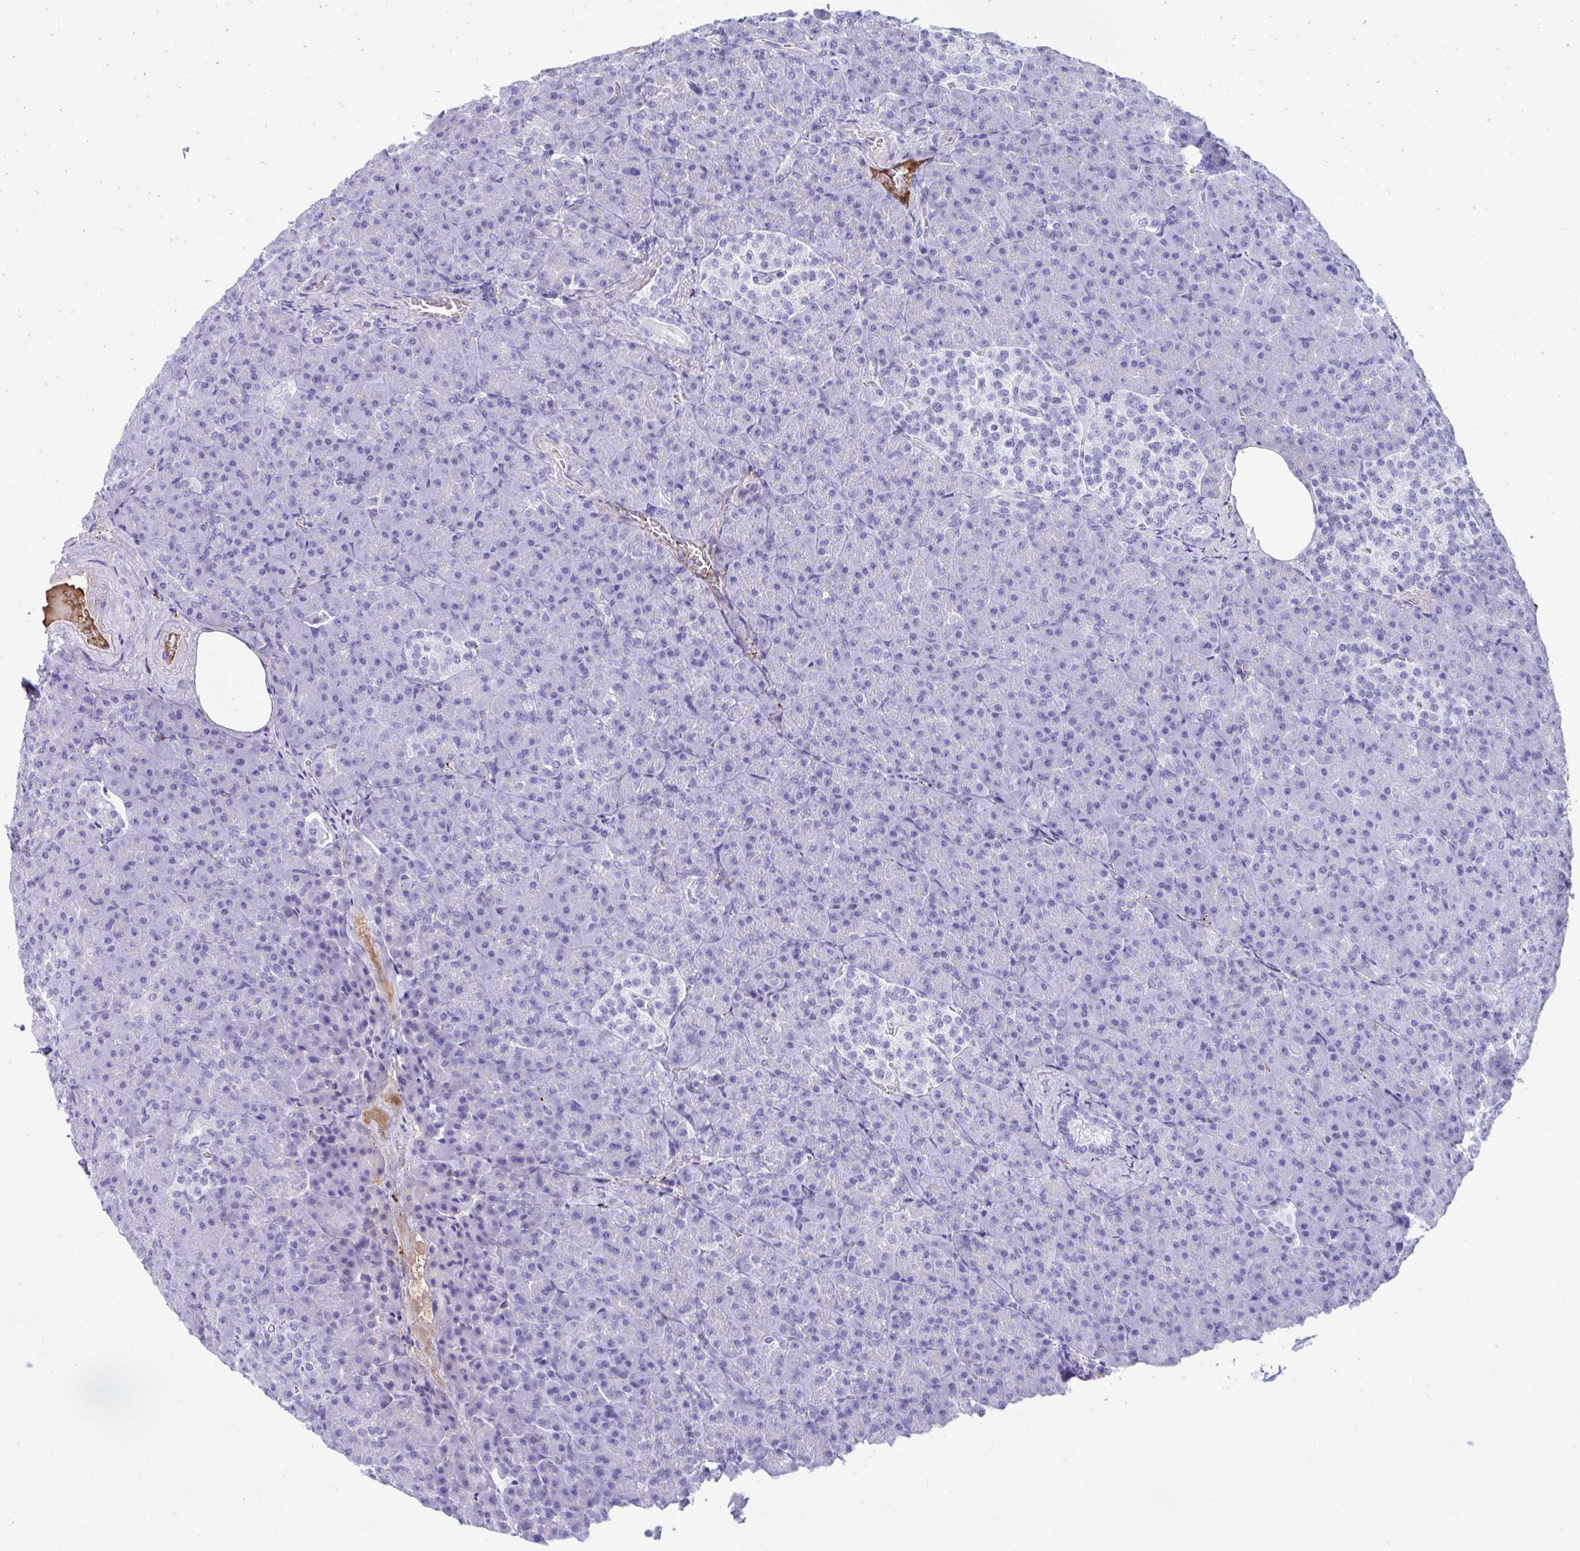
{"staining": {"intensity": "negative", "quantity": "none", "location": "none"}, "tissue": "pancreas", "cell_type": "Exocrine glandular cells", "image_type": "normal", "snomed": [{"axis": "morphology", "description": "Normal tissue, NOS"}, {"axis": "topography", "description": "Pancreas"}], "caption": "DAB (3,3'-diaminobenzidine) immunohistochemical staining of normal human pancreas shows no significant expression in exocrine glandular cells. The staining was performed using DAB (3,3'-diaminobenzidine) to visualize the protein expression in brown, while the nuclei were stained in blue with hematoxylin (Magnification: 20x).", "gene": "SMIM9", "patient": {"sex": "female", "age": 74}}